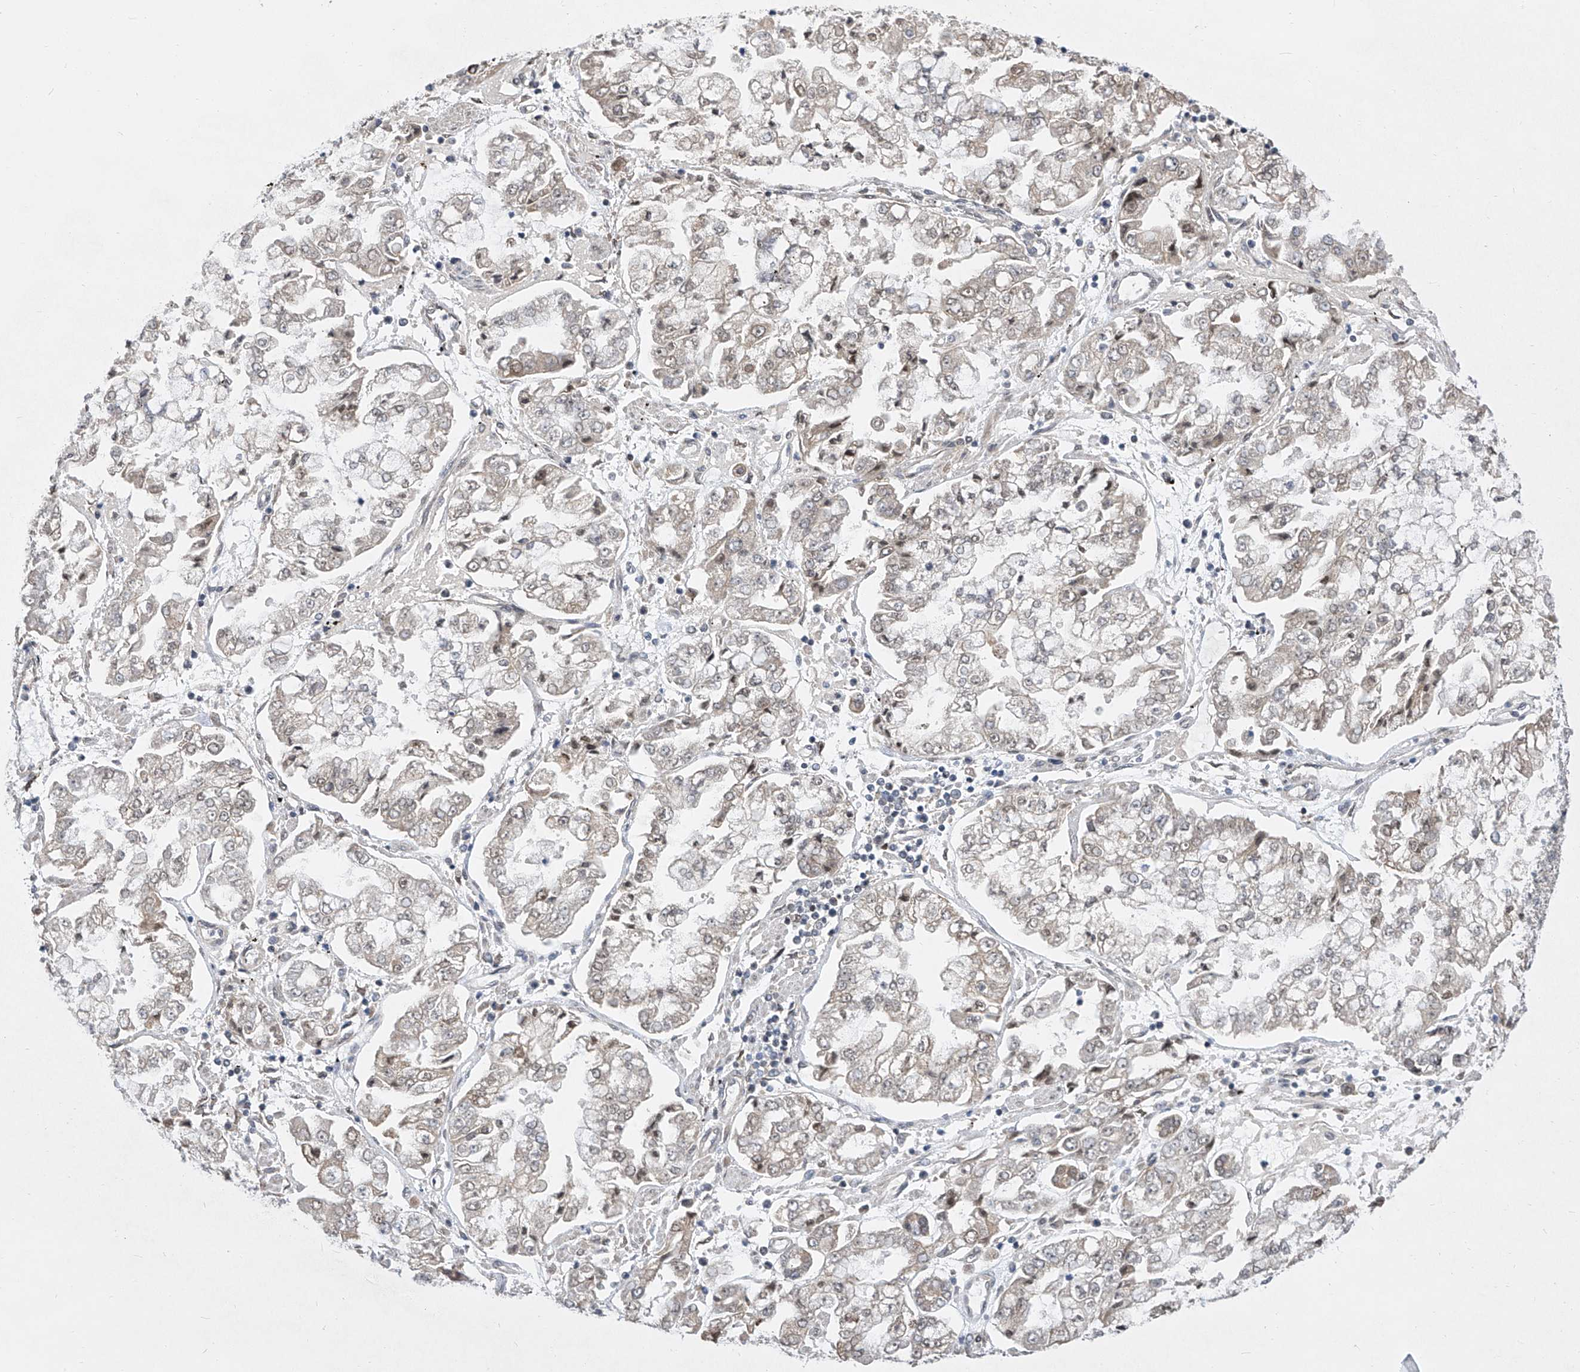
{"staining": {"intensity": "weak", "quantity": "25%-75%", "location": "cytoplasmic/membranous"}, "tissue": "stomach cancer", "cell_type": "Tumor cells", "image_type": "cancer", "snomed": [{"axis": "morphology", "description": "Adenocarcinoma, NOS"}, {"axis": "topography", "description": "Stomach"}], "caption": "Stomach cancer stained with DAB (3,3'-diaminobenzidine) immunohistochemistry shows low levels of weak cytoplasmic/membranous expression in approximately 25%-75% of tumor cells. The staining was performed using DAB, with brown indicating positive protein expression. Nuclei are stained blue with hematoxylin.", "gene": "CETN2", "patient": {"sex": "male", "age": 76}}